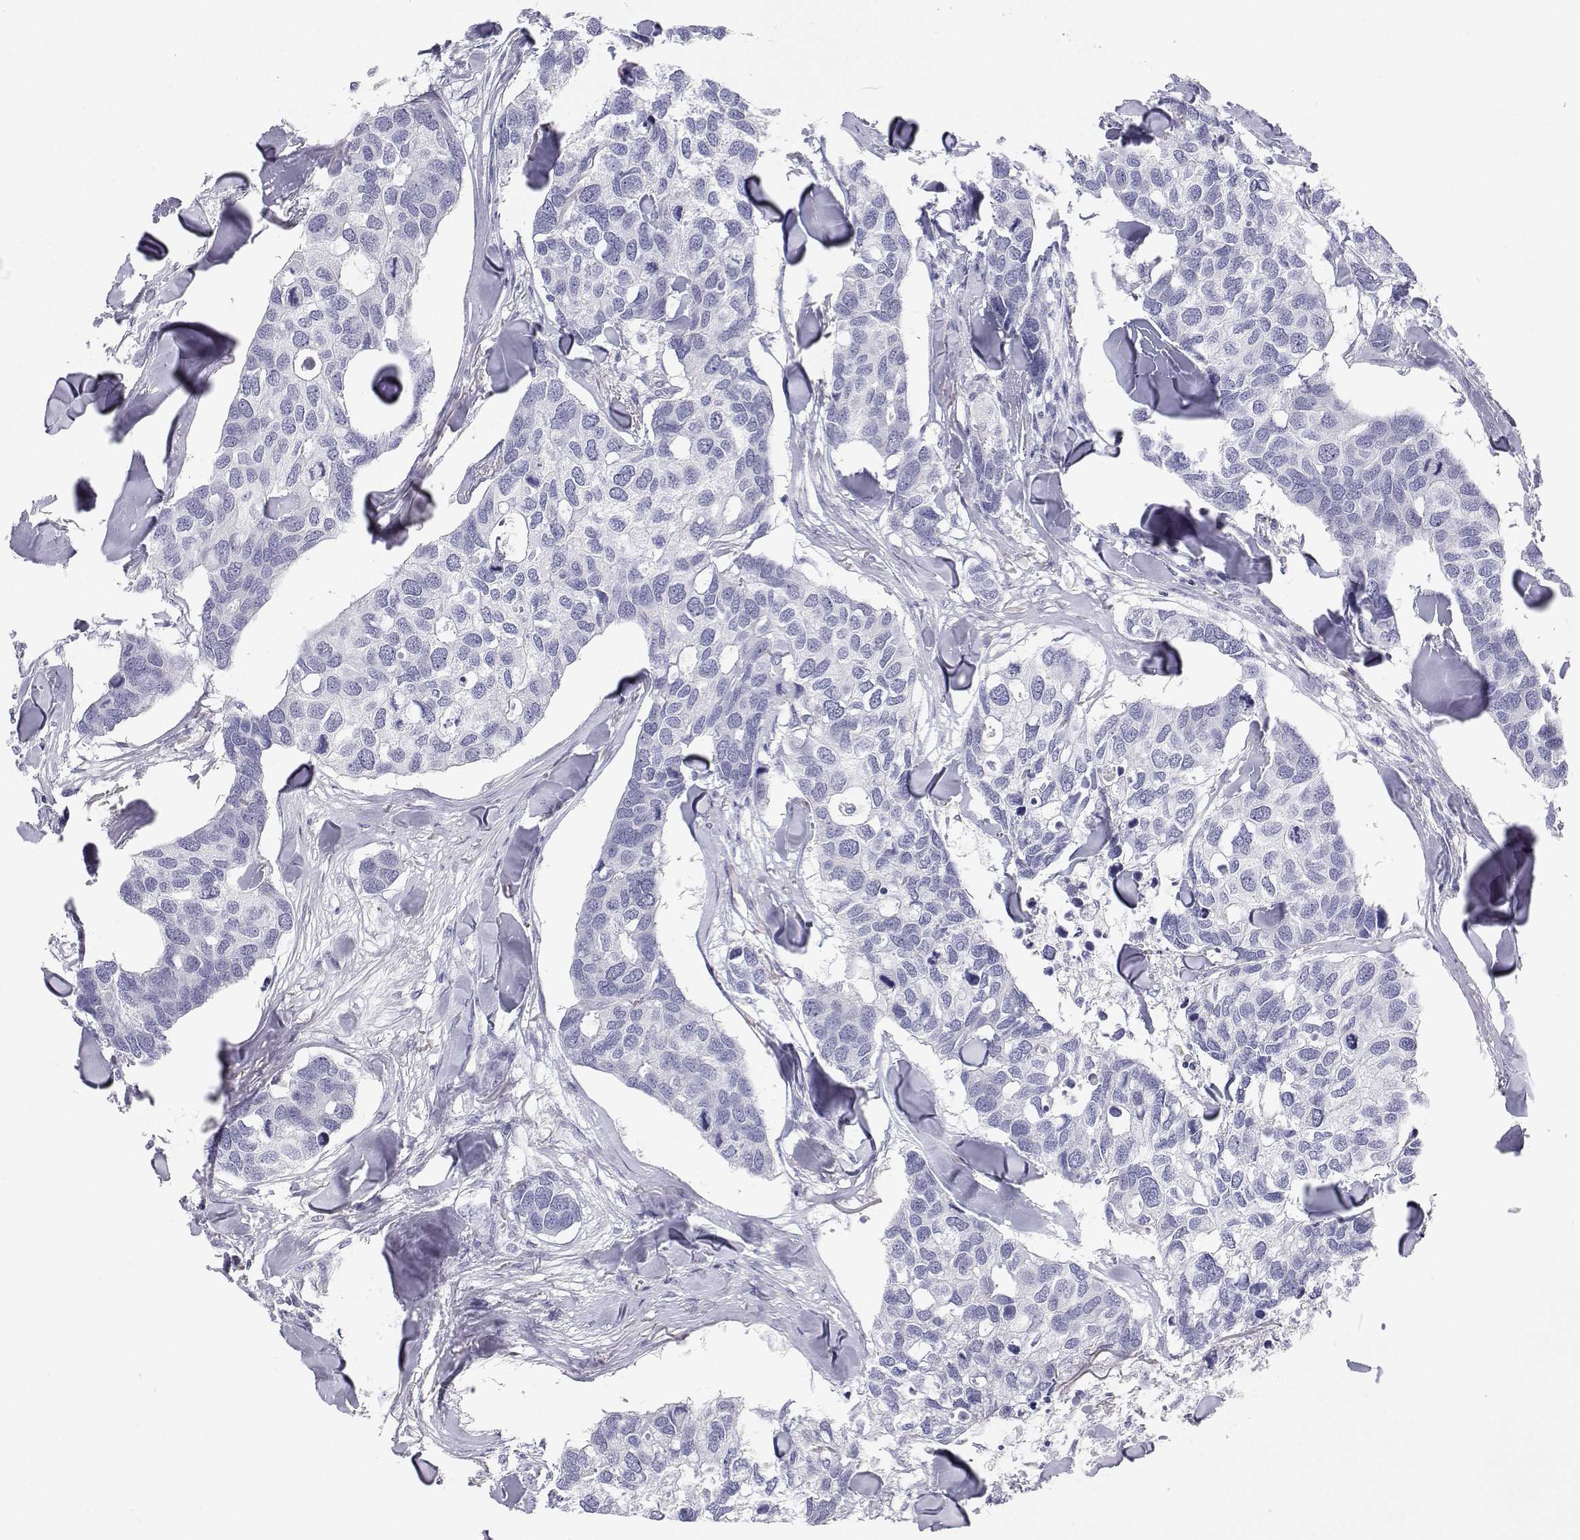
{"staining": {"intensity": "negative", "quantity": "none", "location": "none"}, "tissue": "breast cancer", "cell_type": "Tumor cells", "image_type": "cancer", "snomed": [{"axis": "morphology", "description": "Duct carcinoma"}, {"axis": "topography", "description": "Breast"}], "caption": "Immunohistochemistry (IHC) histopathology image of neoplastic tissue: human breast cancer (invasive ductal carcinoma) stained with DAB (3,3'-diaminobenzidine) reveals no significant protein staining in tumor cells.", "gene": "SFTPB", "patient": {"sex": "female", "age": 83}}